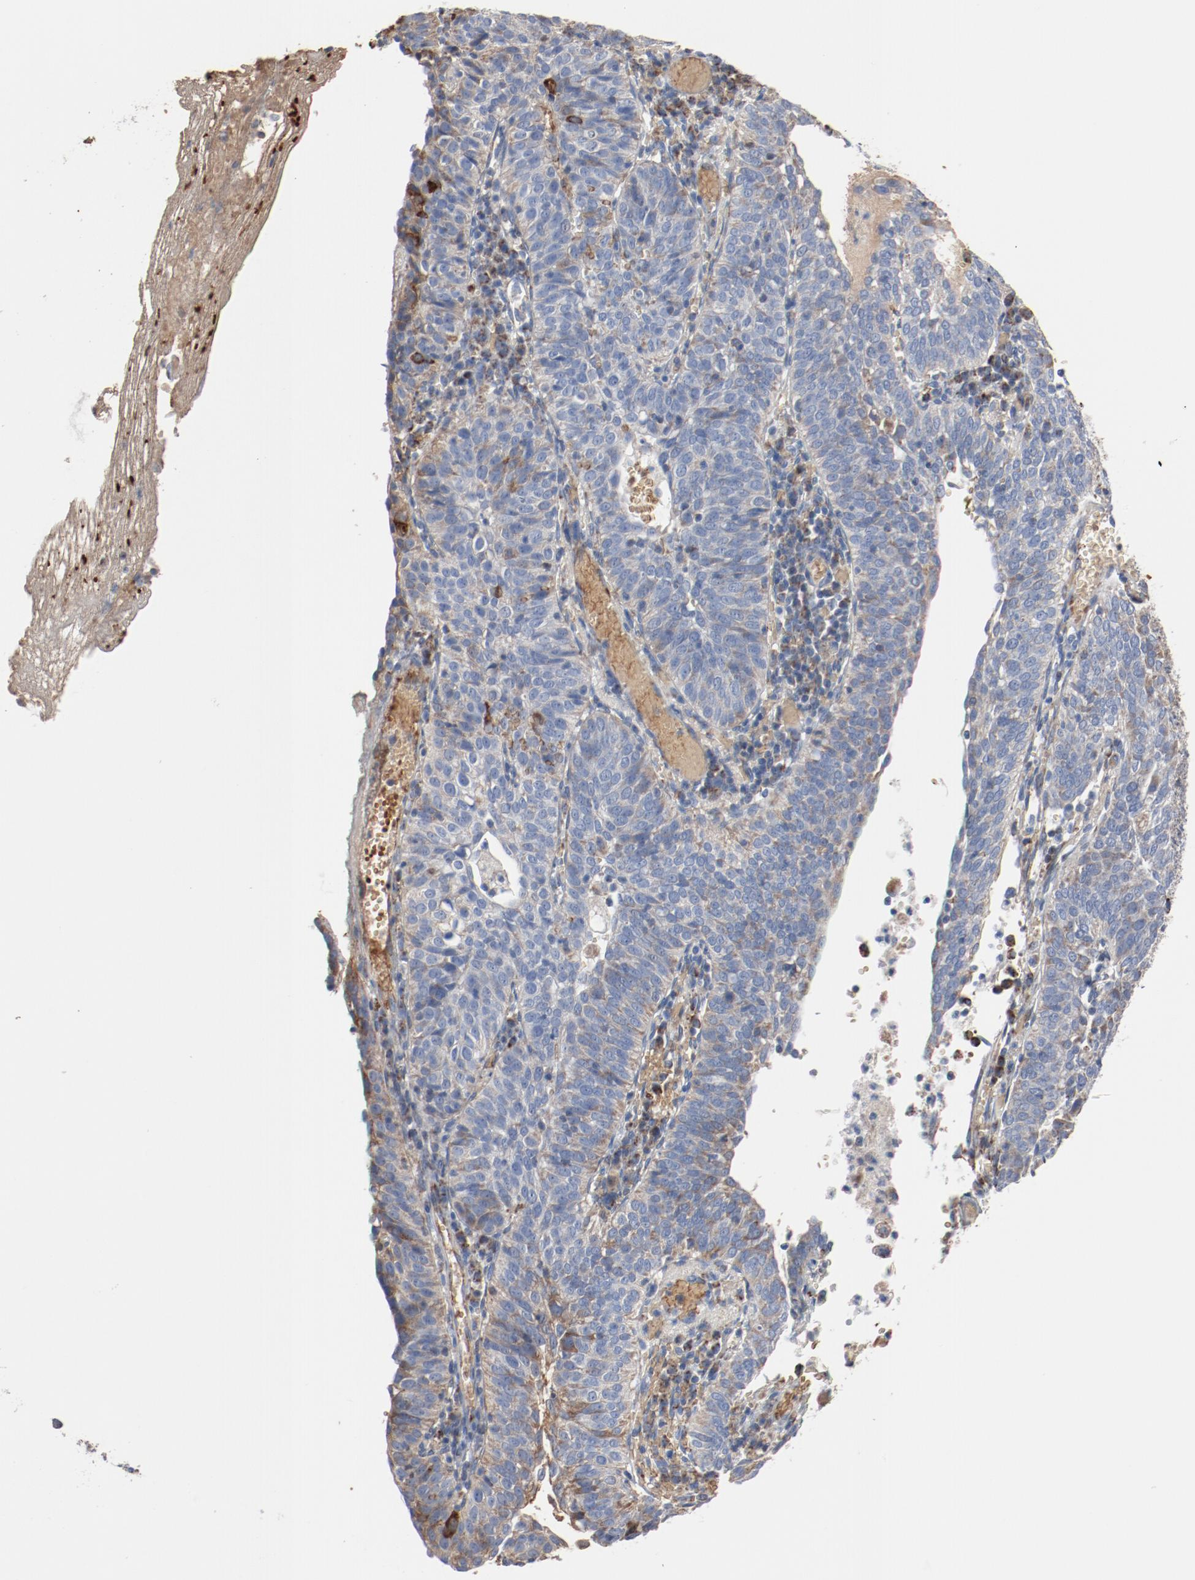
{"staining": {"intensity": "weak", "quantity": "<25%", "location": "cytoplasmic/membranous"}, "tissue": "cervical cancer", "cell_type": "Tumor cells", "image_type": "cancer", "snomed": [{"axis": "morphology", "description": "Squamous cell carcinoma, NOS"}, {"axis": "topography", "description": "Cervix"}], "caption": "Protein analysis of squamous cell carcinoma (cervical) reveals no significant positivity in tumor cells.", "gene": "NDUFB8", "patient": {"sex": "female", "age": 39}}